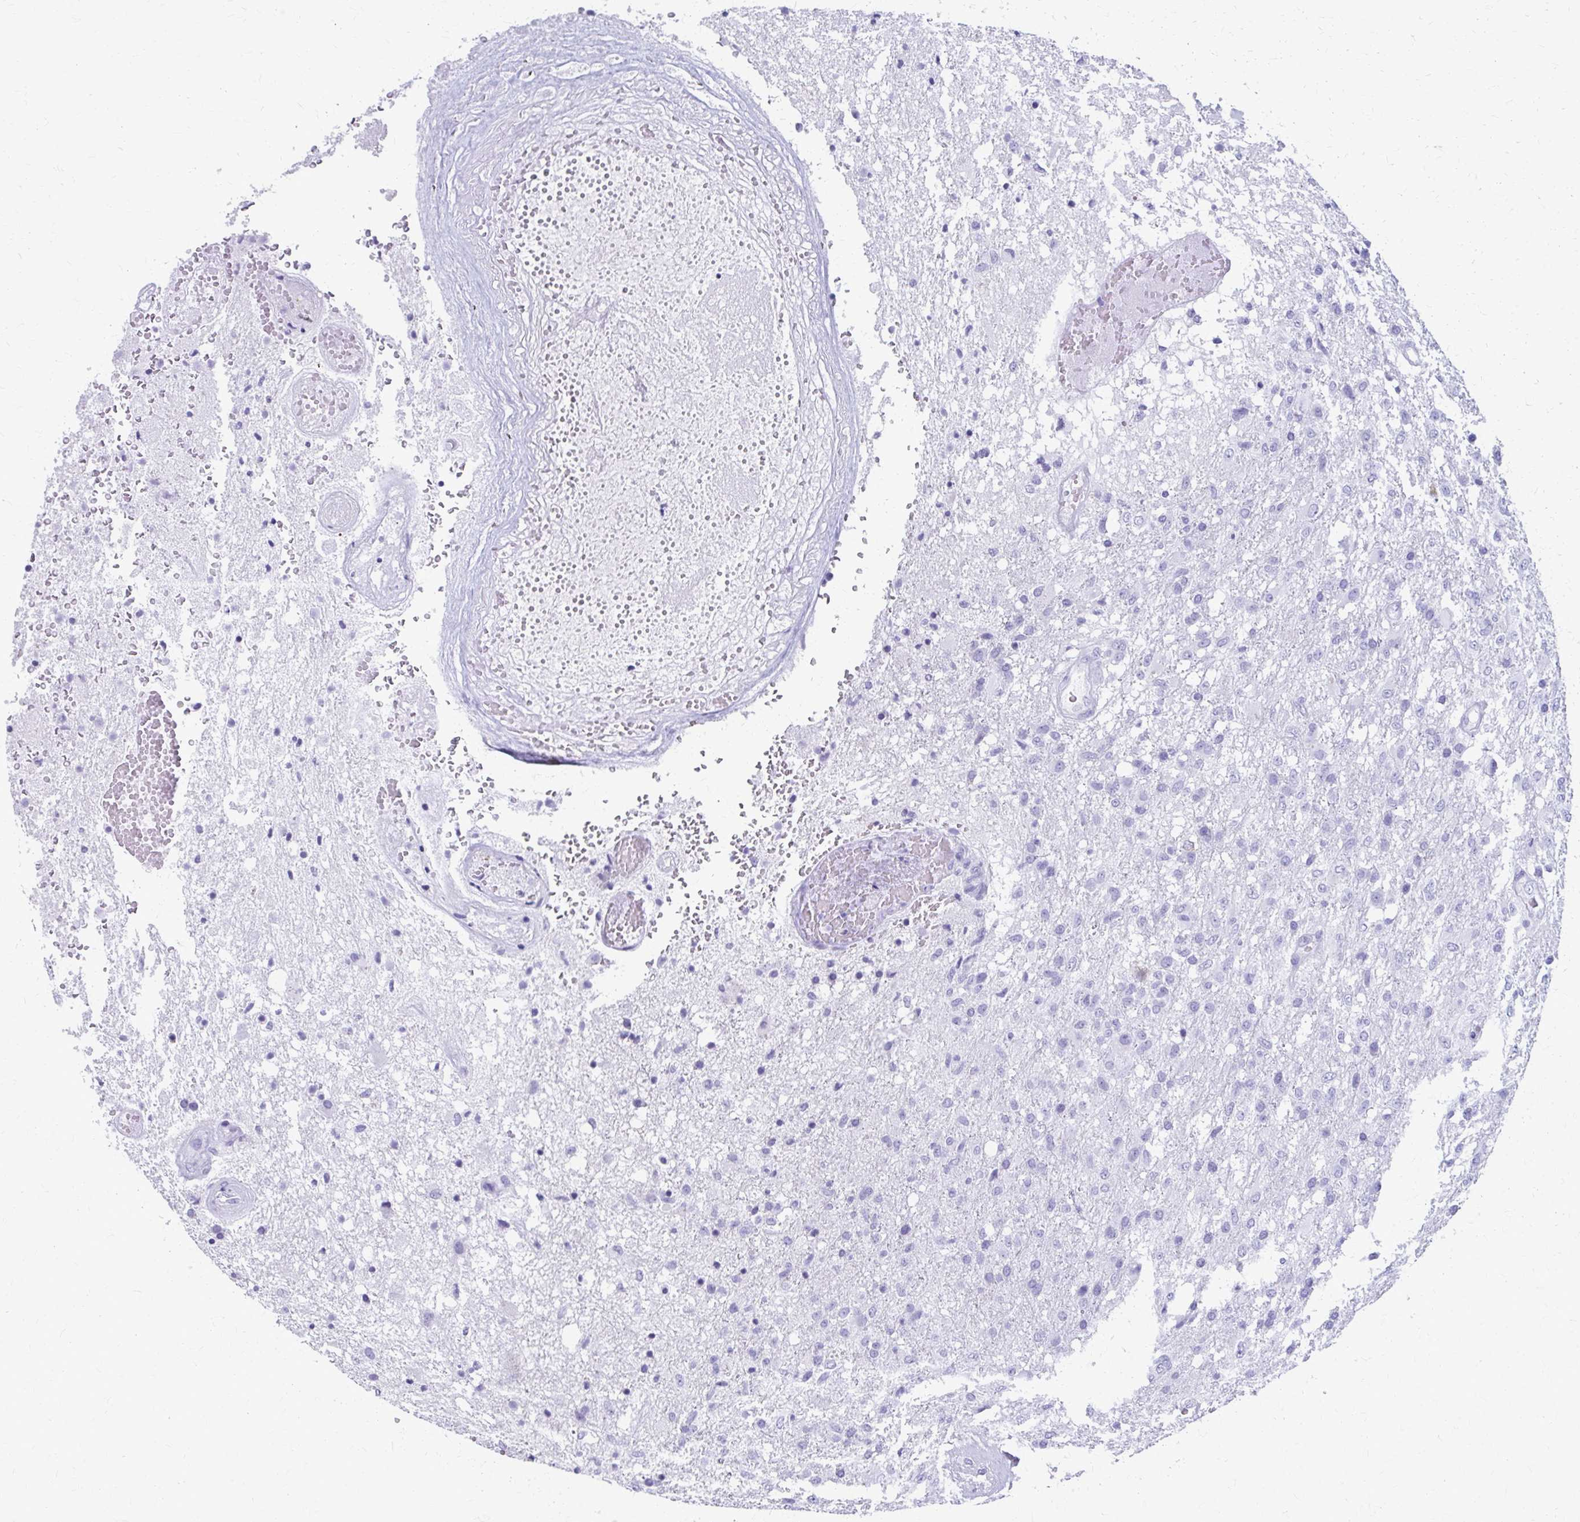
{"staining": {"intensity": "negative", "quantity": "none", "location": "none"}, "tissue": "glioma", "cell_type": "Tumor cells", "image_type": "cancer", "snomed": [{"axis": "morphology", "description": "Glioma, malignant, High grade"}, {"axis": "topography", "description": "Brain"}], "caption": "Immunohistochemical staining of human malignant glioma (high-grade) exhibits no significant expression in tumor cells.", "gene": "CELF5", "patient": {"sex": "female", "age": 74}}